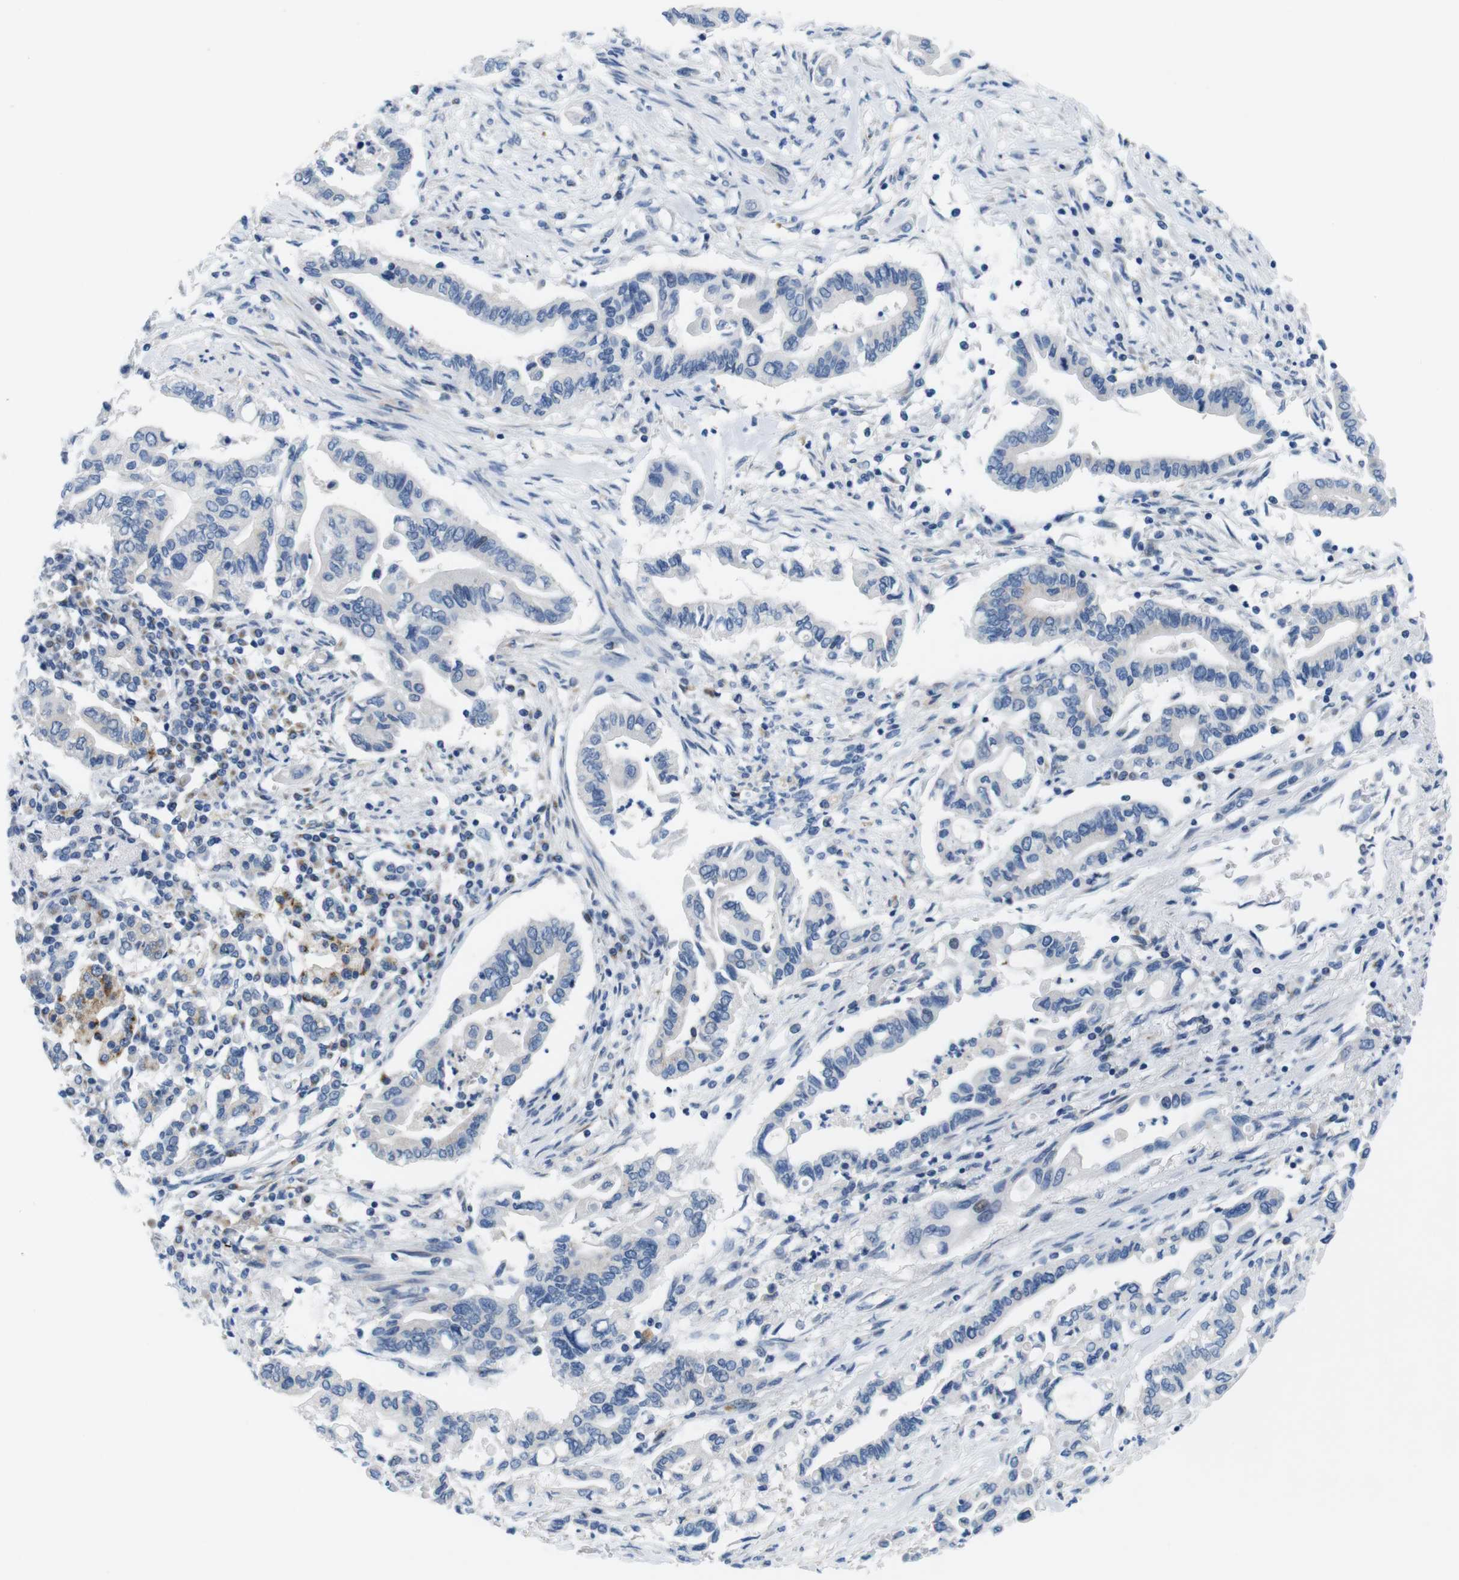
{"staining": {"intensity": "negative", "quantity": "none", "location": "none"}, "tissue": "pancreatic cancer", "cell_type": "Tumor cells", "image_type": "cancer", "snomed": [{"axis": "morphology", "description": "Adenocarcinoma, NOS"}, {"axis": "topography", "description": "Pancreas"}], "caption": "Tumor cells are negative for brown protein staining in pancreatic cancer.", "gene": "GOLGA2", "patient": {"sex": "female", "age": 57}}